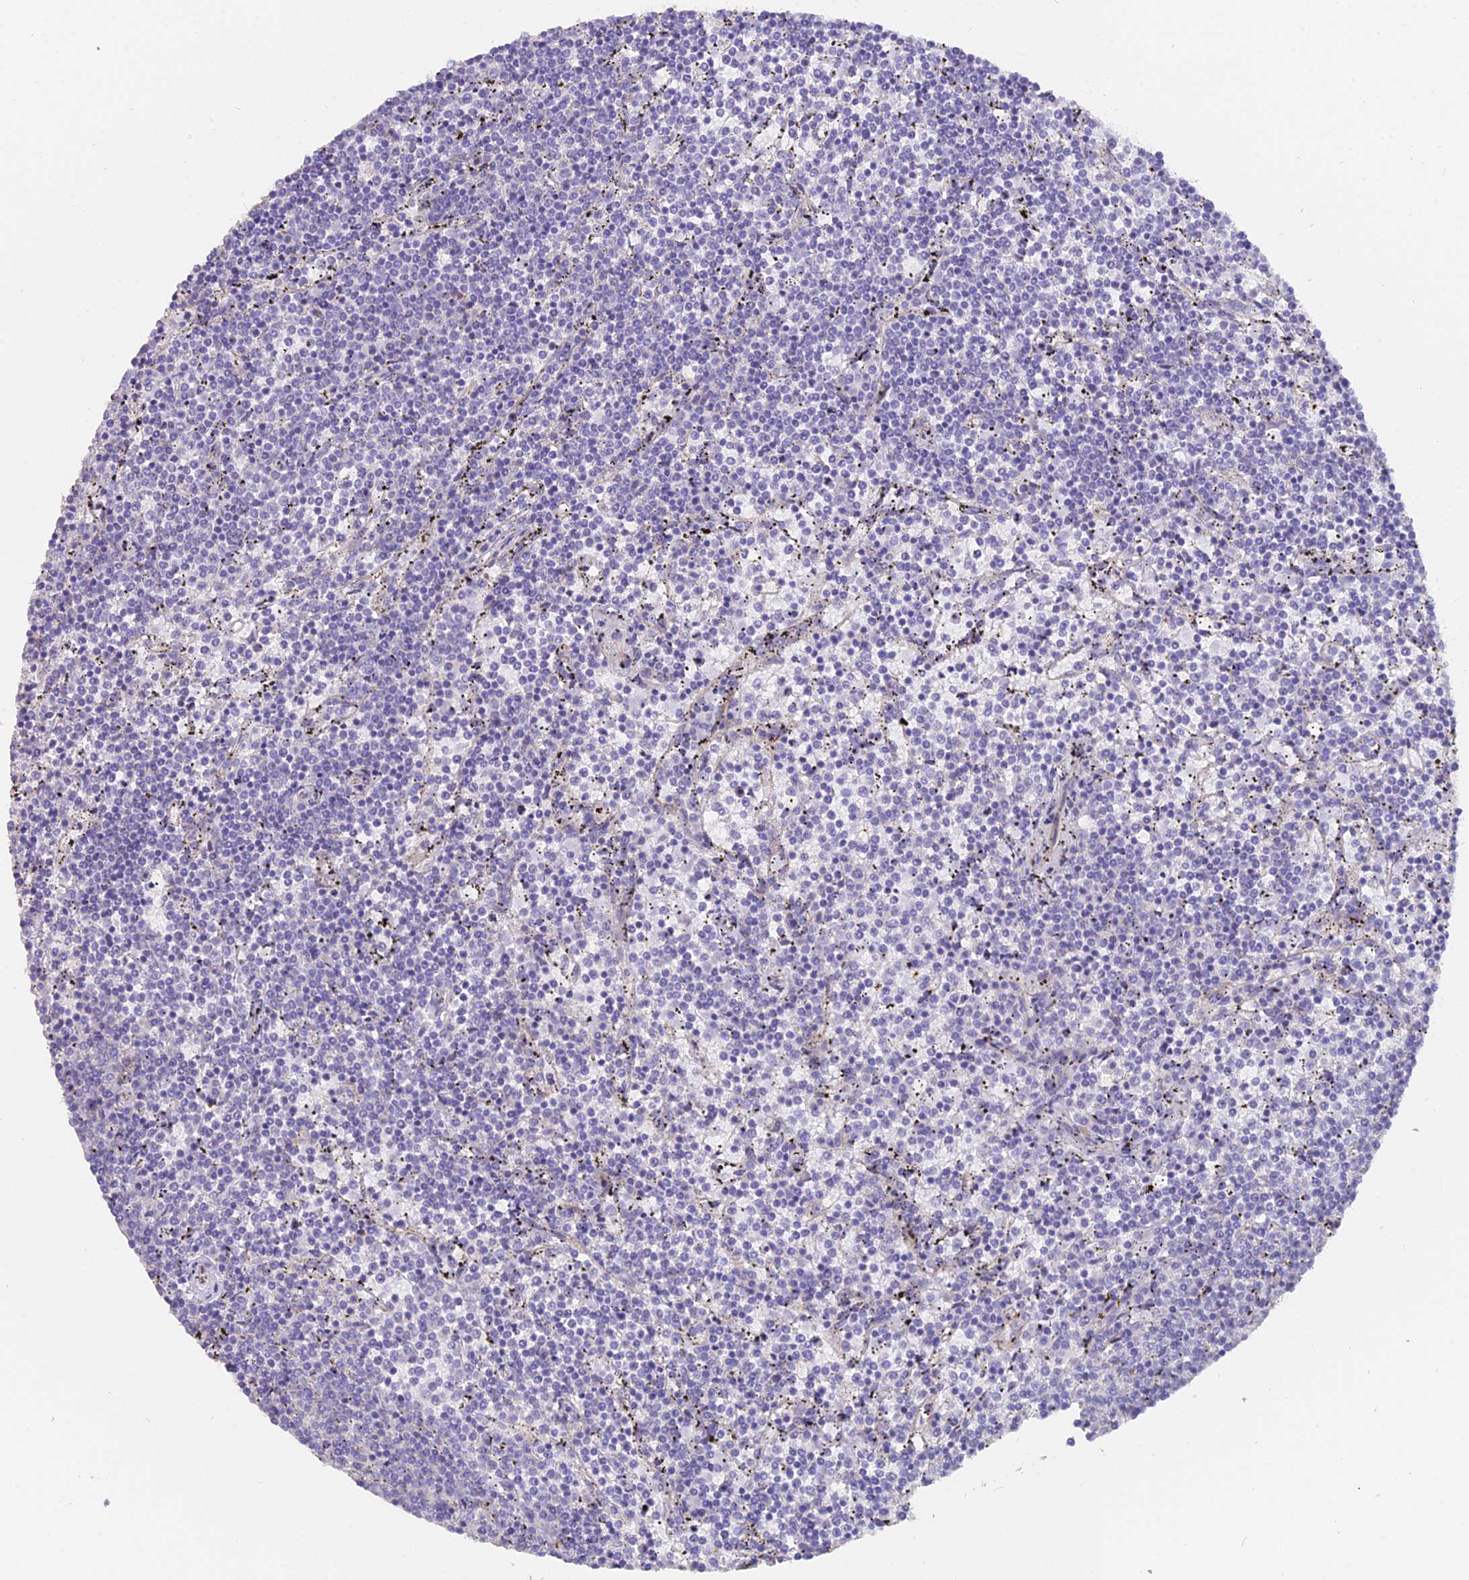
{"staining": {"intensity": "negative", "quantity": "none", "location": "none"}, "tissue": "lymphoma", "cell_type": "Tumor cells", "image_type": "cancer", "snomed": [{"axis": "morphology", "description": "Malignant lymphoma, non-Hodgkin's type, Low grade"}, {"axis": "topography", "description": "Spleen"}], "caption": "Immunohistochemistry of lymphoma exhibits no staining in tumor cells.", "gene": "FAM168B", "patient": {"sex": "female", "age": 50}}